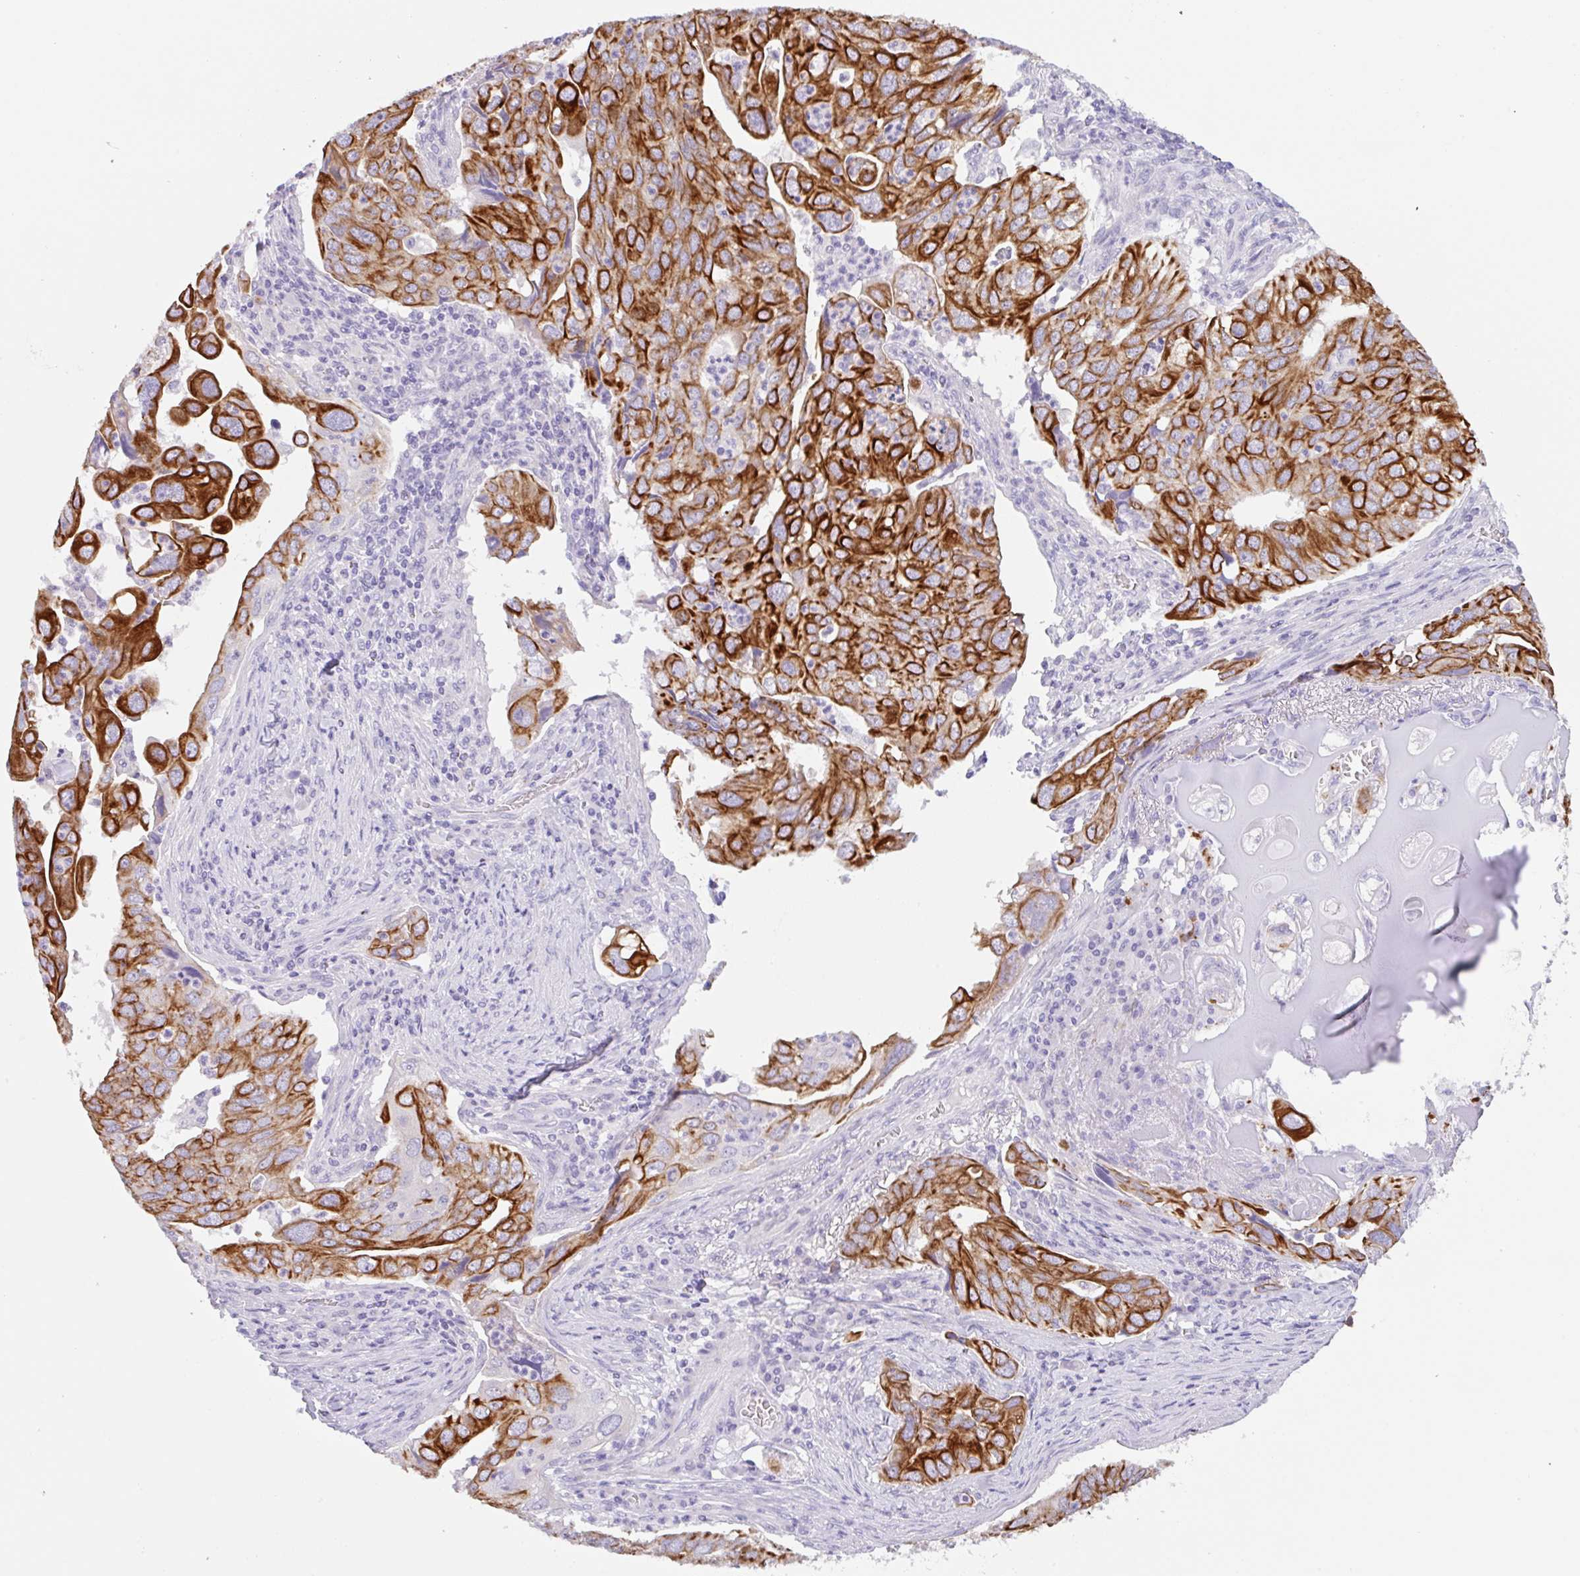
{"staining": {"intensity": "strong", "quantity": ">75%", "location": "cytoplasmic/membranous"}, "tissue": "lung cancer", "cell_type": "Tumor cells", "image_type": "cancer", "snomed": [{"axis": "morphology", "description": "Adenocarcinoma, NOS"}, {"axis": "topography", "description": "Lung"}], "caption": "Tumor cells exhibit high levels of strong cytoplasmic/membranous positivity in about >75% of cells in human lung cancer.", "gene": "TRAF4", "patient": {"sex": "male", "age": 48}}